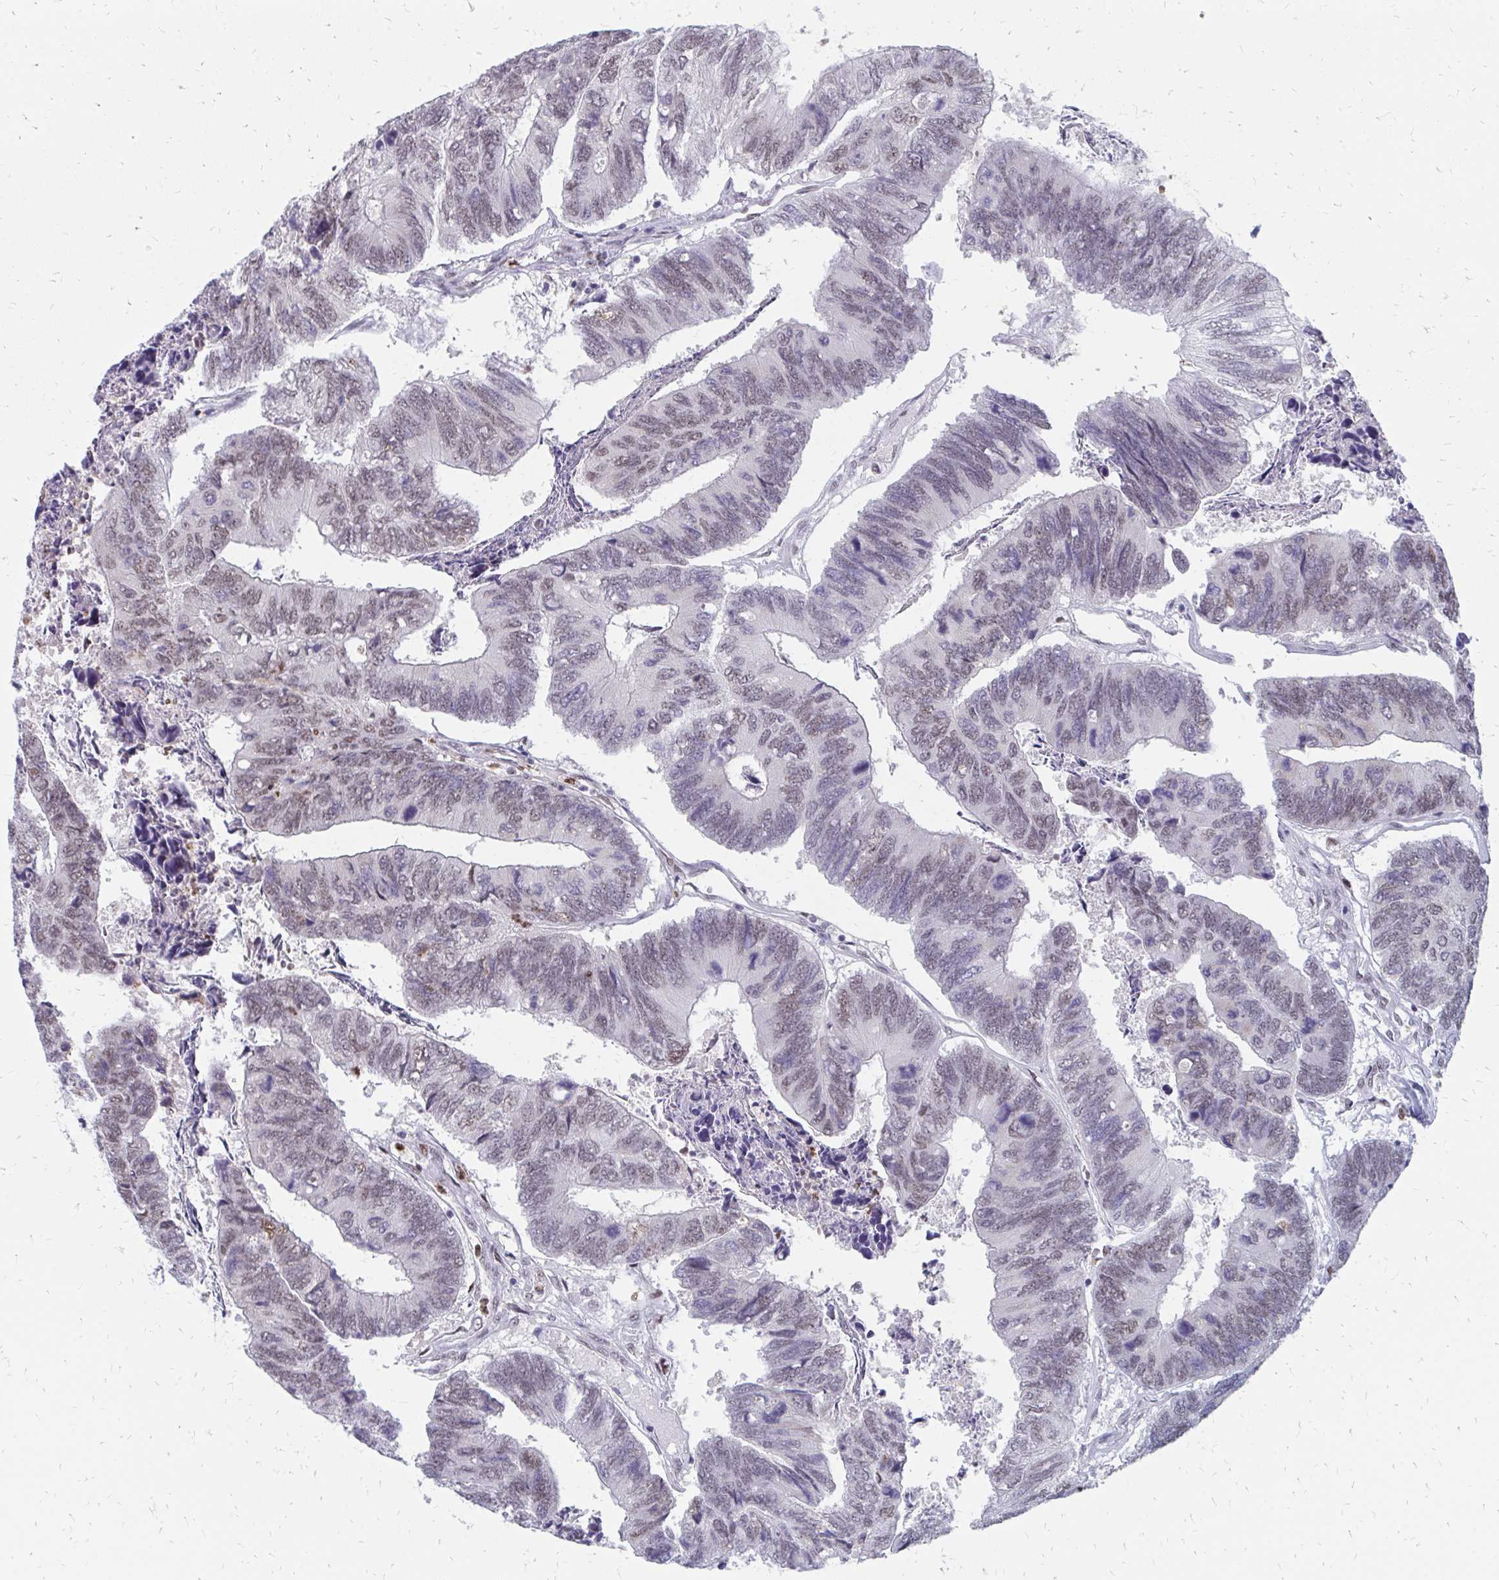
{"staining": {"intensity": "weak", "quantity": ">75%", "location": "nuclear"}, "tissue": "colorectal cancer", "cell_type": "Tumor cells", "image_type": "cancer", "snomed": [{"axis": "morphology", "description": "Adenocarcinoma, NOS"}, {"axis": "topography", "description": "Colon"}], "caption": "Colorectal cancer (adenocarcinoma) tissue shows weak nuclear positivity in approximately >75% of tumor cells", "gene": "PLK3", "patient": {"sex": "female", "age": 67}}